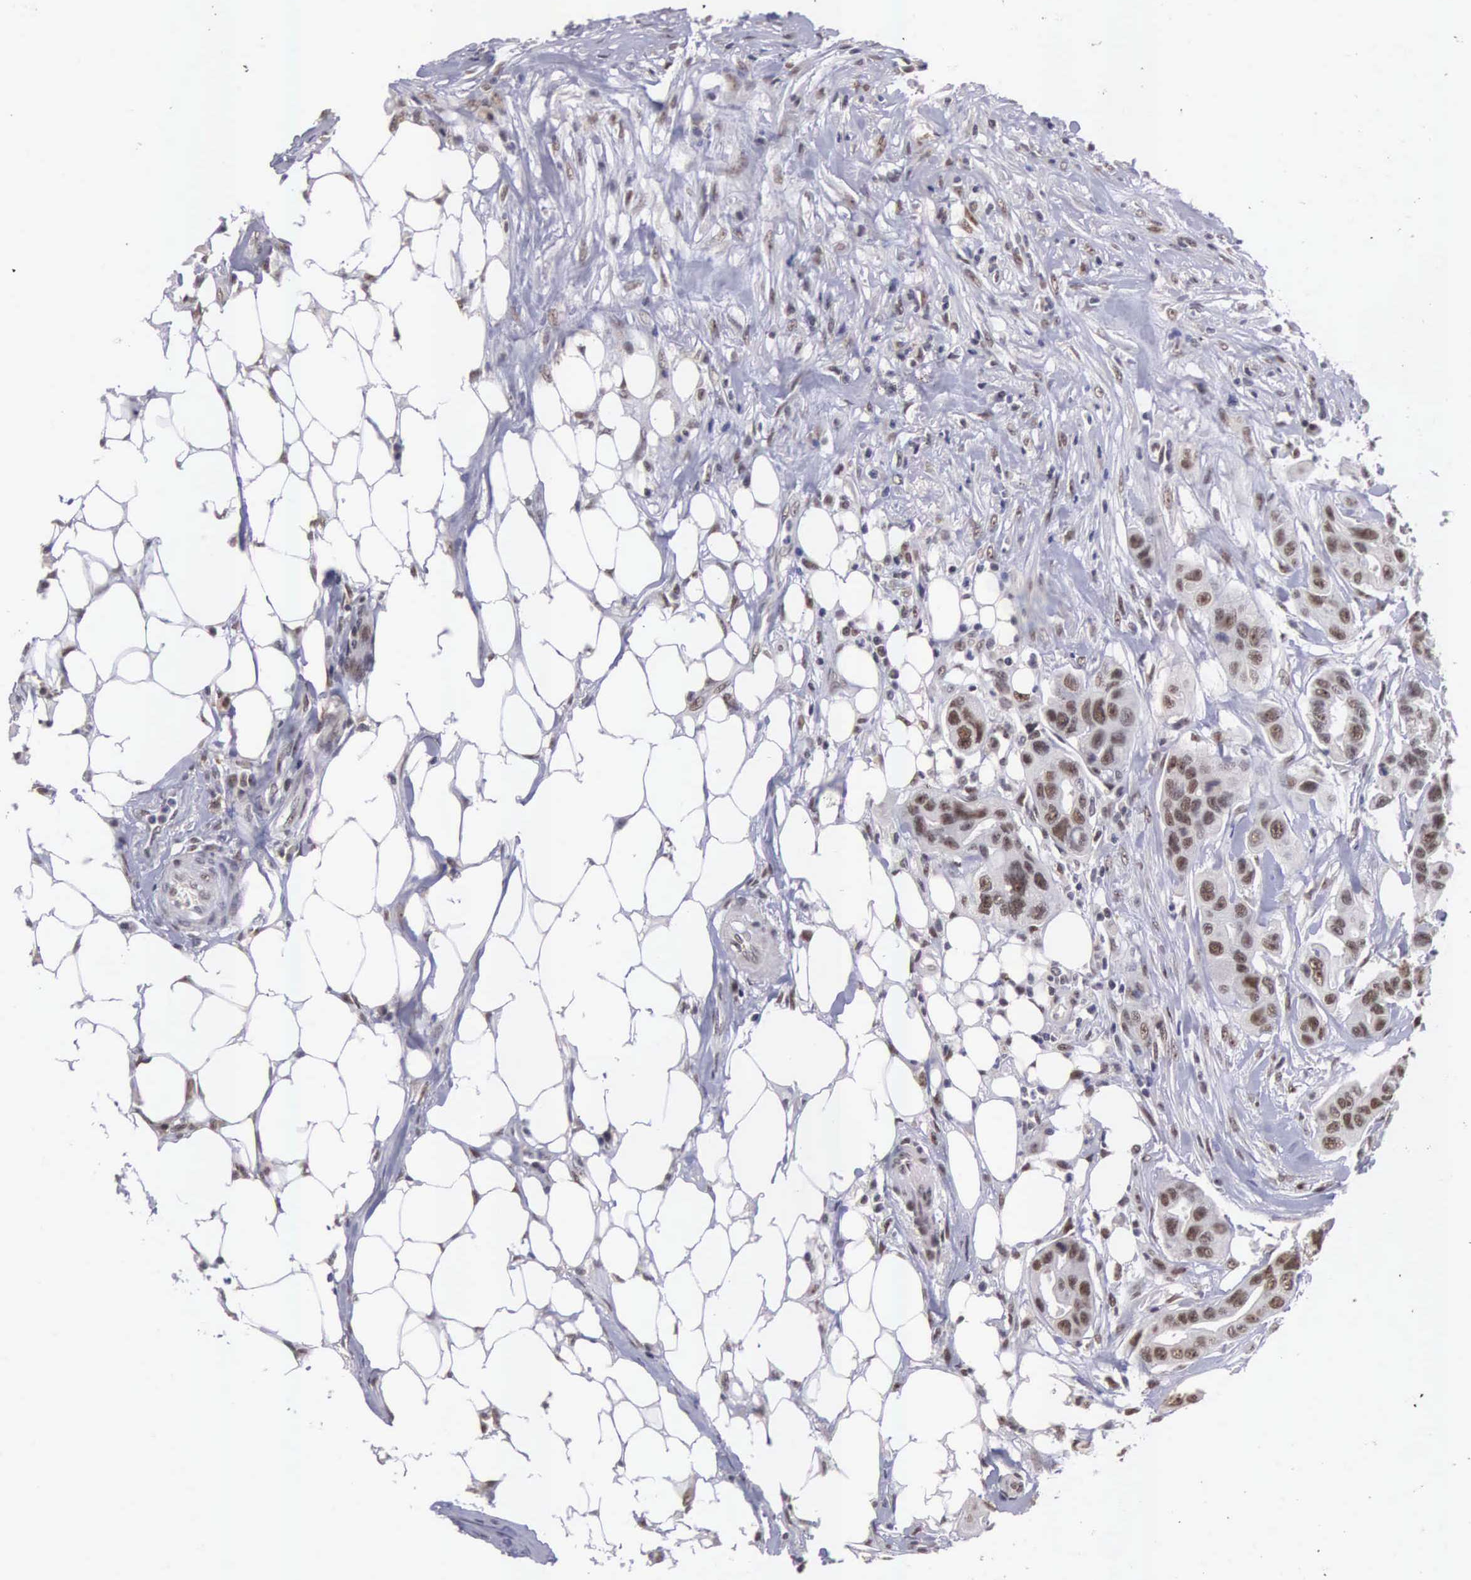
{"staining": {"intensity": "moderate", "quantity": ">75%", "location": "nuclear"}, "tissue": "colorectal cancer", "cell_type": "Tumor cells", "image_type": "cancer", "snomed": [{"axis": "morphology", "description": "Adenocarcinoma, NOS"}, {"axis": "topography", "description": "Colon"}], "caption": "About >75% of tumor cells in colorectal cancer show moderate nuclear protein staining as visualized by brown immunohistochemical staining.", "gene": "ZNF275", "patient": {"sex": "female", "age": 70}}